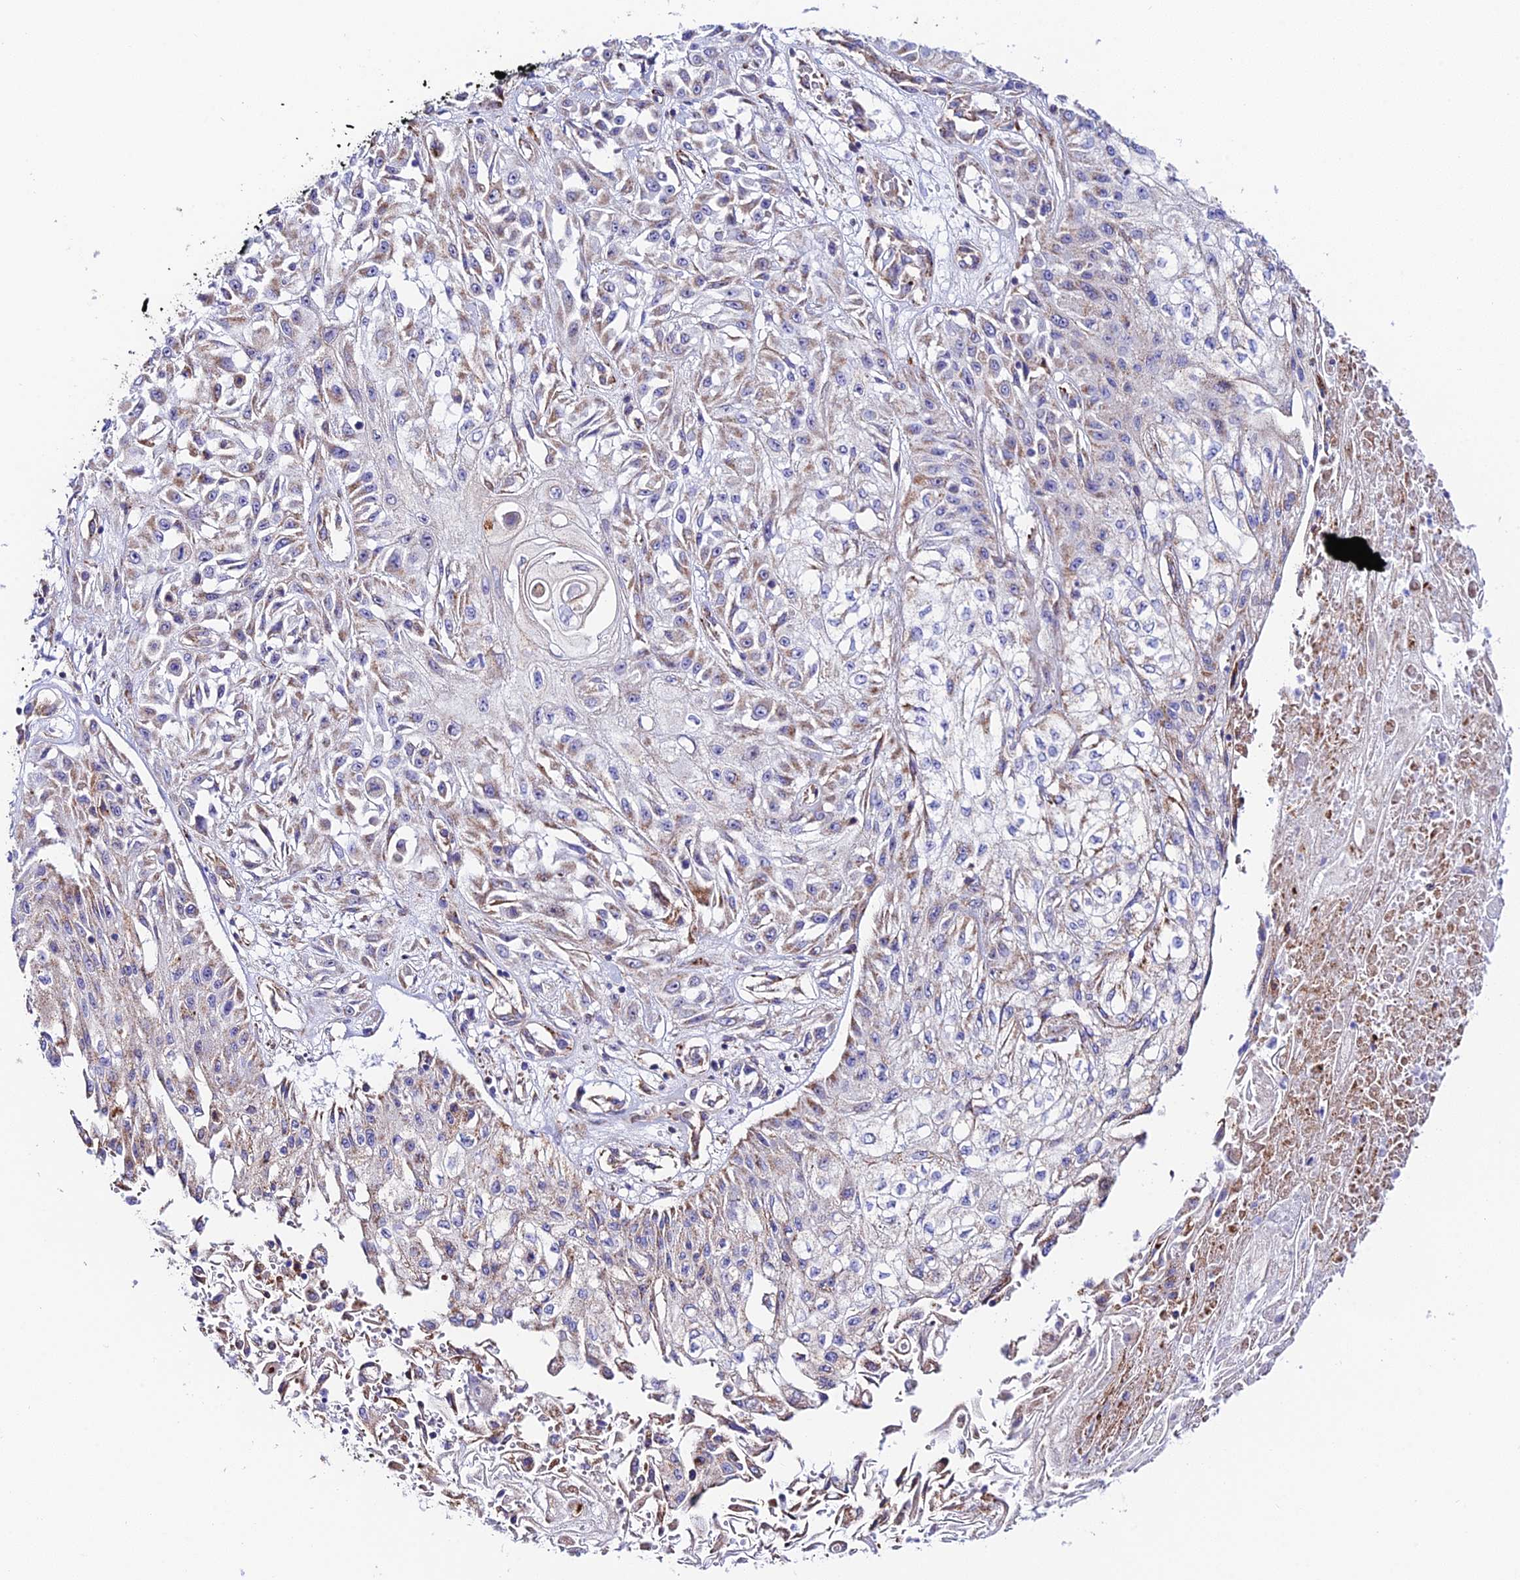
{"staining": {"intensity": "weak", "quantity": "25%-75%", "location": "cytoplasmic/membranous"}, "tissue": "skin cancer", "cell_type": "Tumor cells", "image_type": "cancer", "snomed": [{"axis": "morphology", "description": "Squamous cell carcinoma, NOS"}, {"axis": "morphology", "description": "Squamous cell carcinoma, metastatic, NOS"}, {"axis": "topography", "description": "Skin"}, {"axis": "topography", "description": "Lymph node"}], "caption": "A micrograph showing weak cytoplasmic/membranous positivity in about 25%-75% of tumor cells in skin cancer (squamous cell carcinoma), as visualized by brown immunohistochemical staining.", "gene": "VPS13C", "patient": {"sex": "male", "age": 75}}